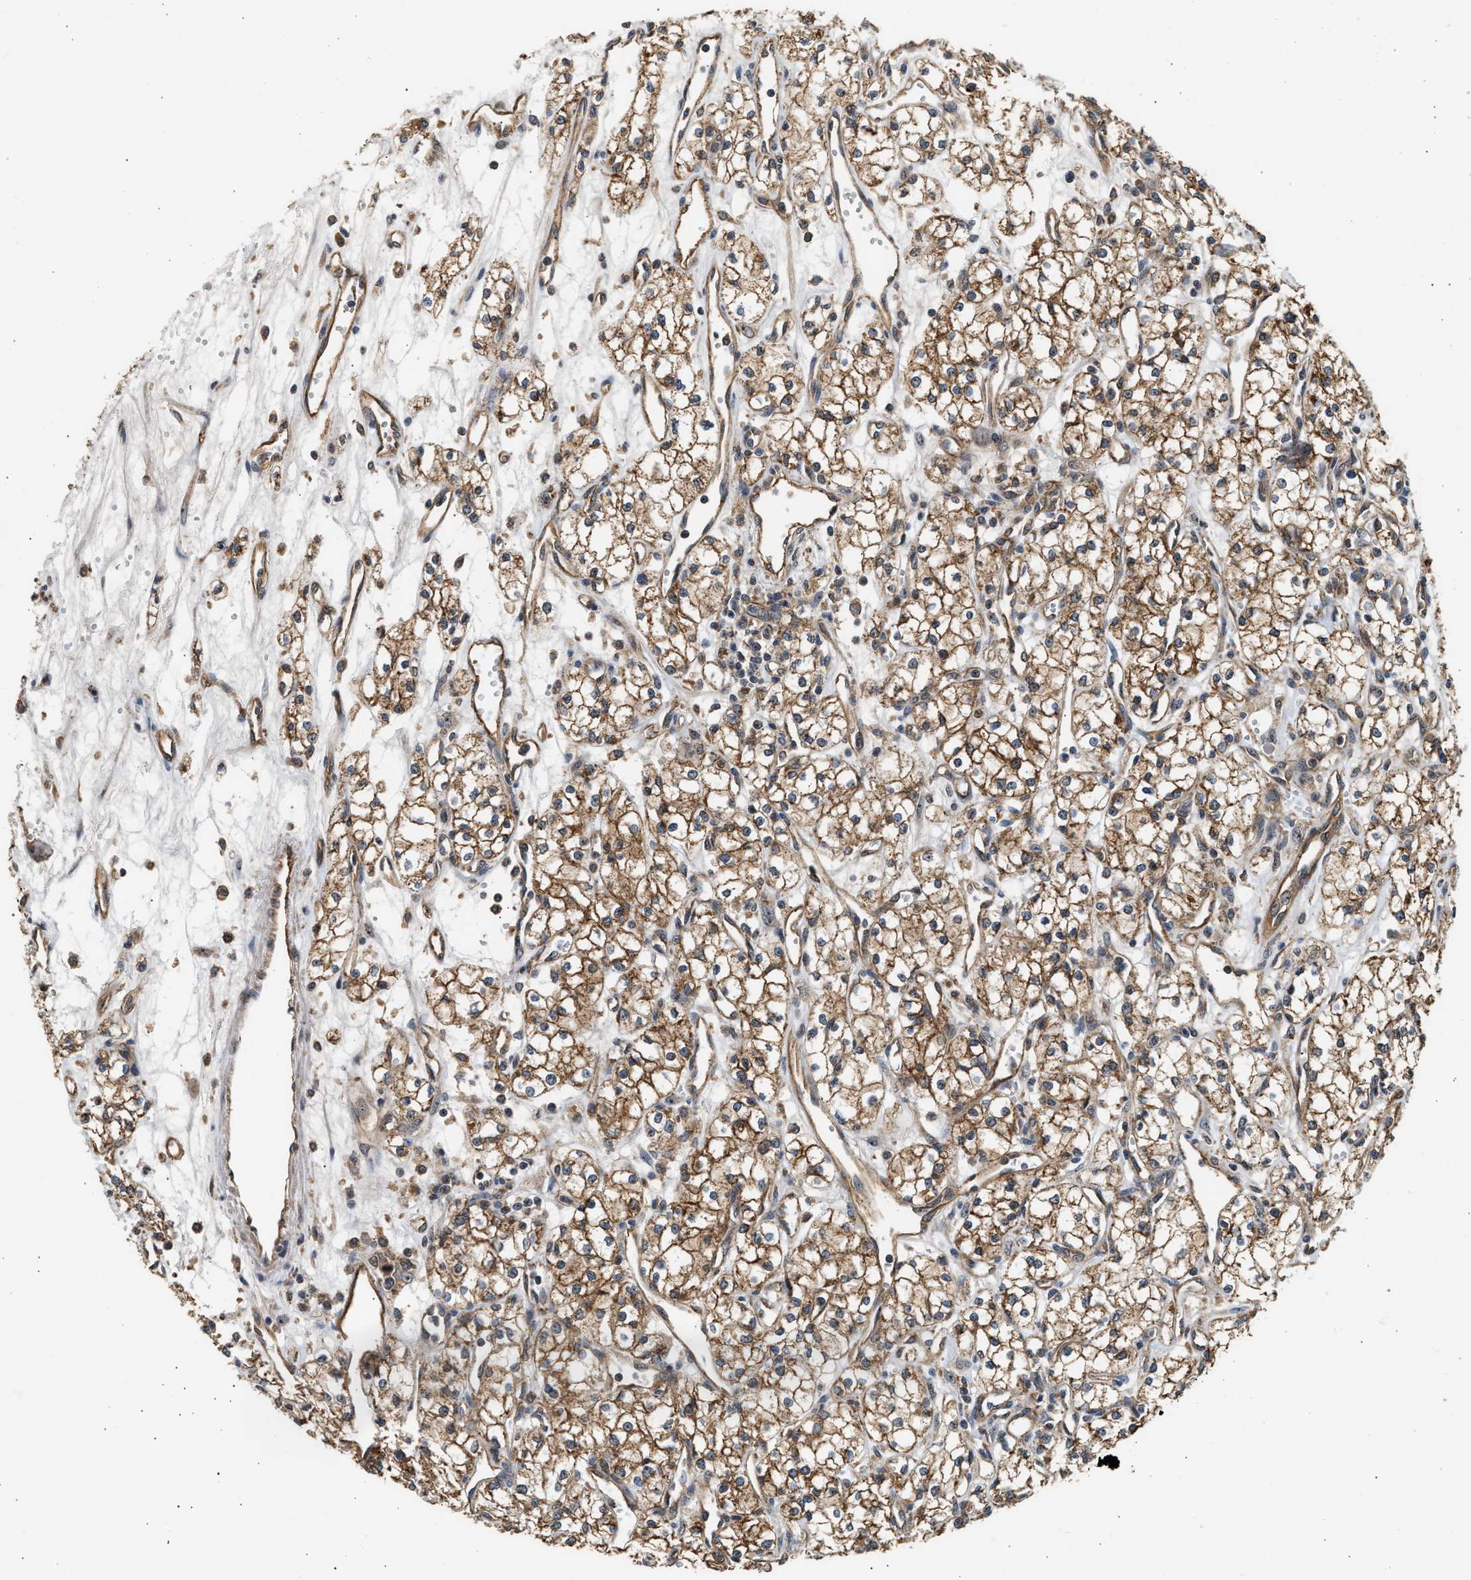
{"staining": {"intensity": "moderate", "quantity": ">75%", "location": "cytoplasmic/membranous"}, "tissue": "renal cancer", "cell_type": "Tumor cells", "image_type": "cancer", "snomed": [{"axis": "morphology", "description": "Adenocarcinoma, NOS"}, {"axis": "topography", "description": "Kidney"}], "caption": "The micrograph reveals staining of renal adenocarcinoma, revealing moderate cytoplasmic/membranous protein expression (brown color) within tumor cells. The staining was performed using DAB (3,3'-diaminobenzidine), with brown indicating positive protein expression. Nuclei are stained blue with hematoxylin.", "gene": "DUSP14", "patient": {"sex": "male", "age": 59}}